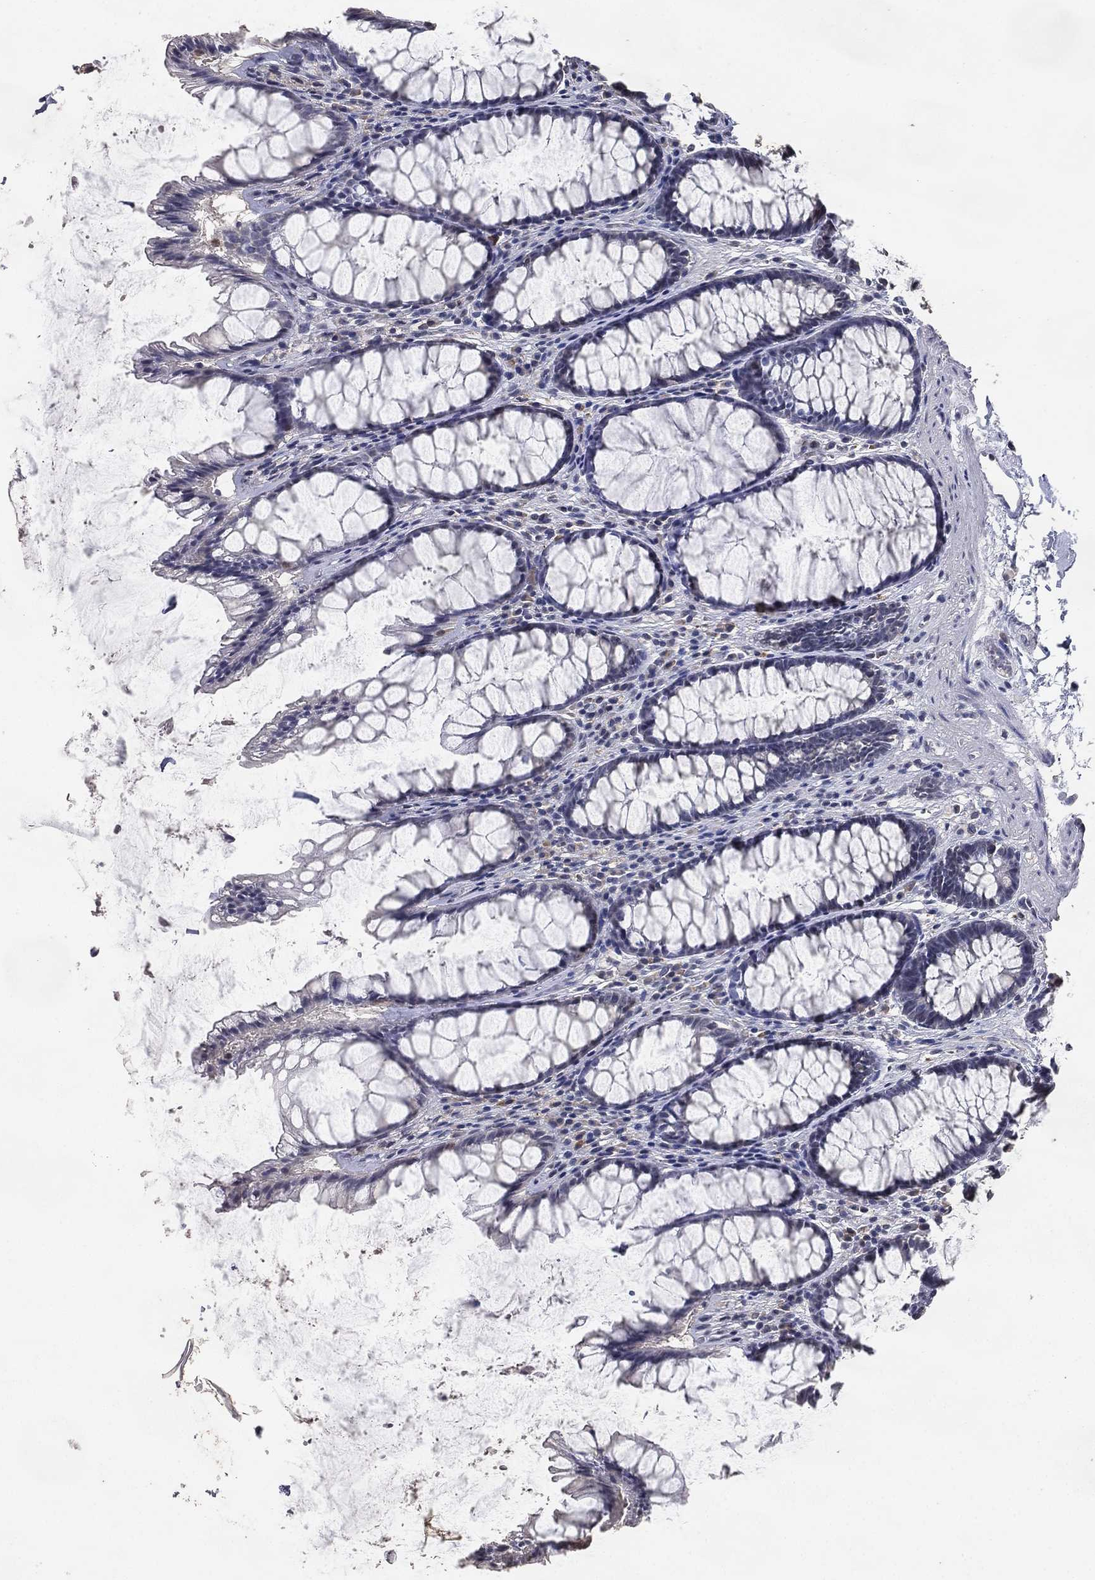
{"staining": {"intensity": "negative", "quantity": "none", "location": "none"}, "tissue": "rectum", "cell_type": "Glandular cells", "image_type": "normal", "snomed": [{"axis": "morphology", "description": "Normal tissue, NOS"}, {"axis": "topography", "description": "Rectum"}], "caption": "Immunohistochemical staining of normal rectum displays no significant staining in glandular cells.", "gene": "DSG1", "patient": {"sex": "male", "age": 72}}